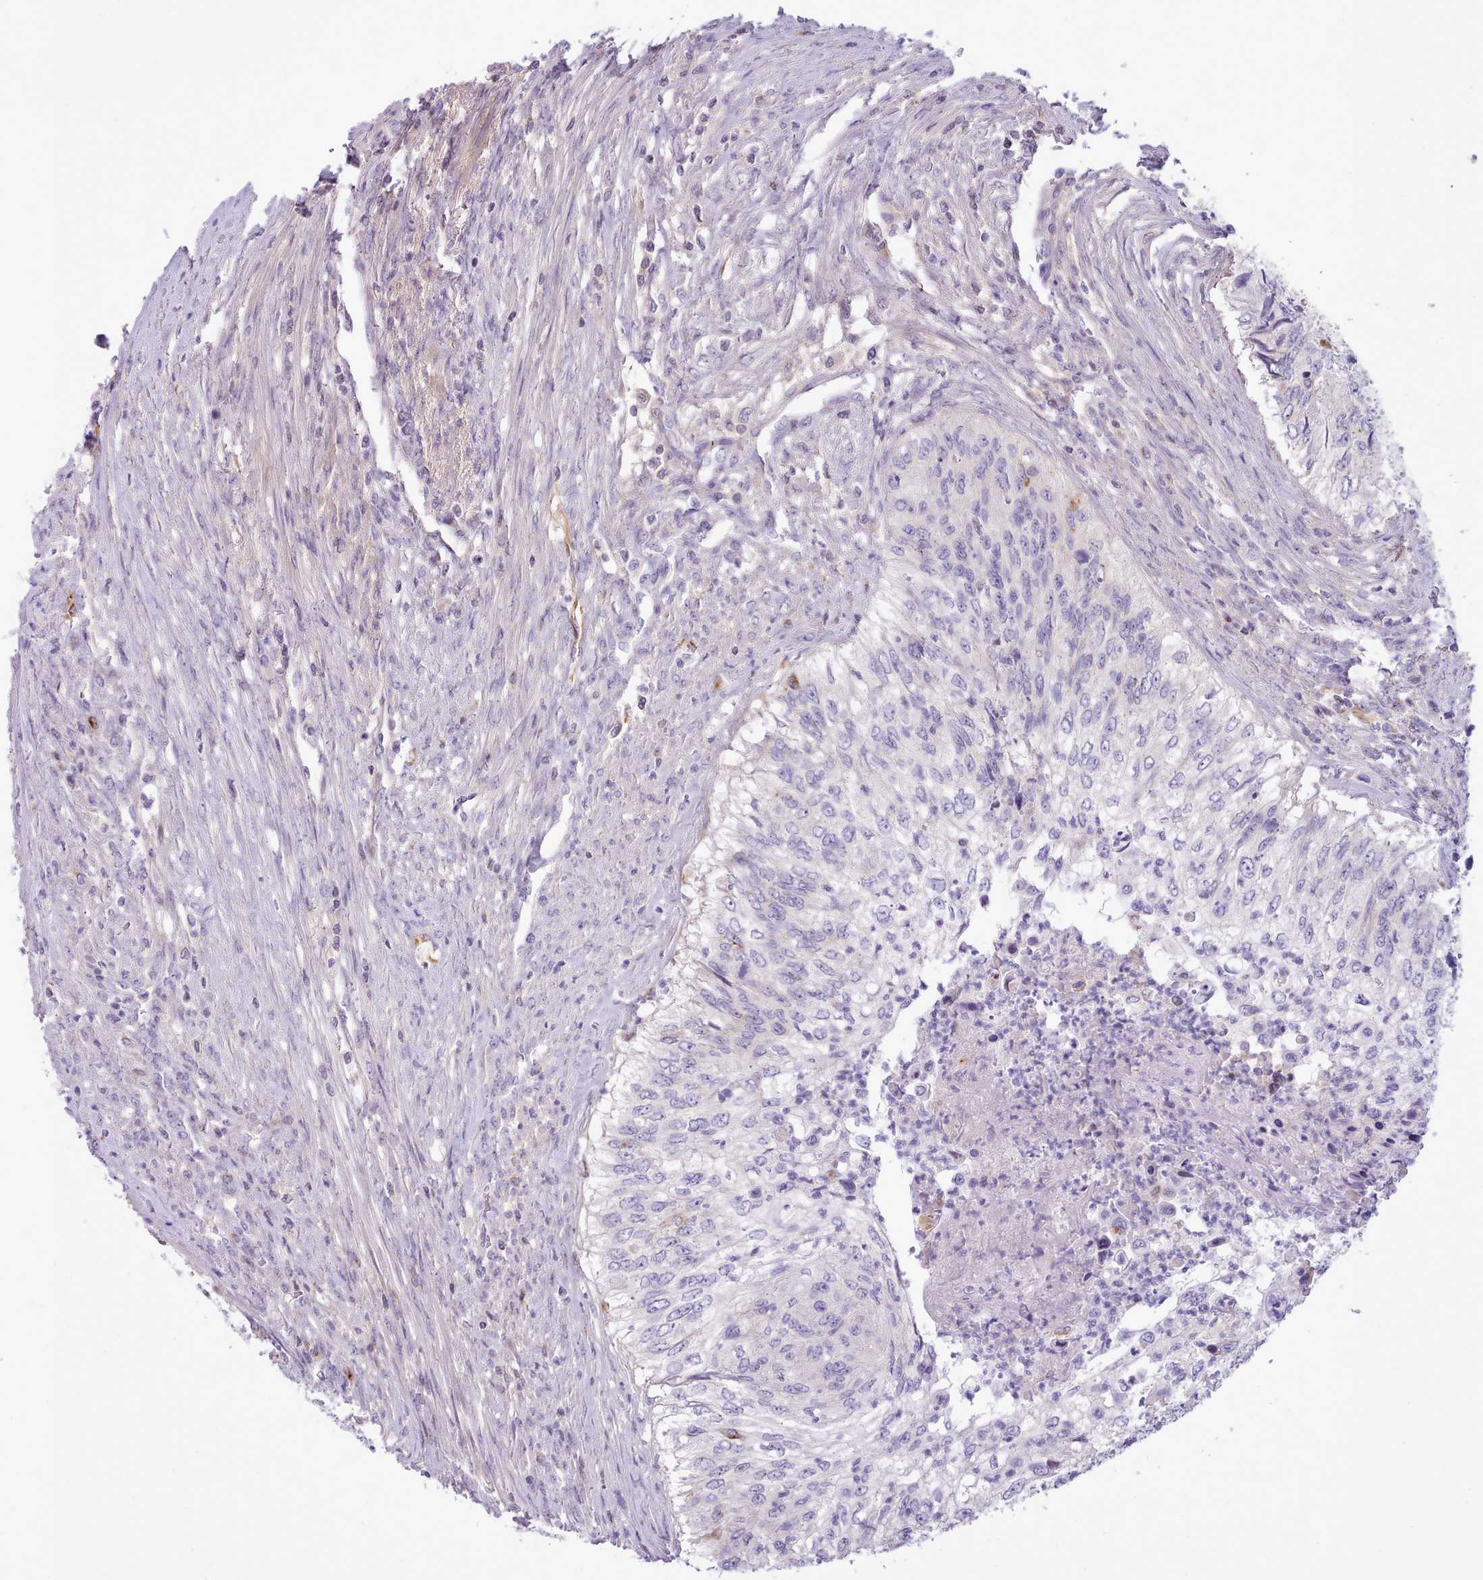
{"staining": {"intensity": "negative", "quantity": "none", "location": "none"}, "tissue": "urothelial cancer", "cell_type": "Tumor cells", "image_type": "cancer", "snomed": [{"axis": "morphology", "description": "Urothelial carcinoma, High grade"}, {"axis": "topography", "description": "Urinary bladder"}], "caption": "High-grade urothelial carcinoma stained for a protein using IHC shows no staining tumor cells.", "gene": "CYP2A13", "patient": {"sex": "female", "age": 60}}